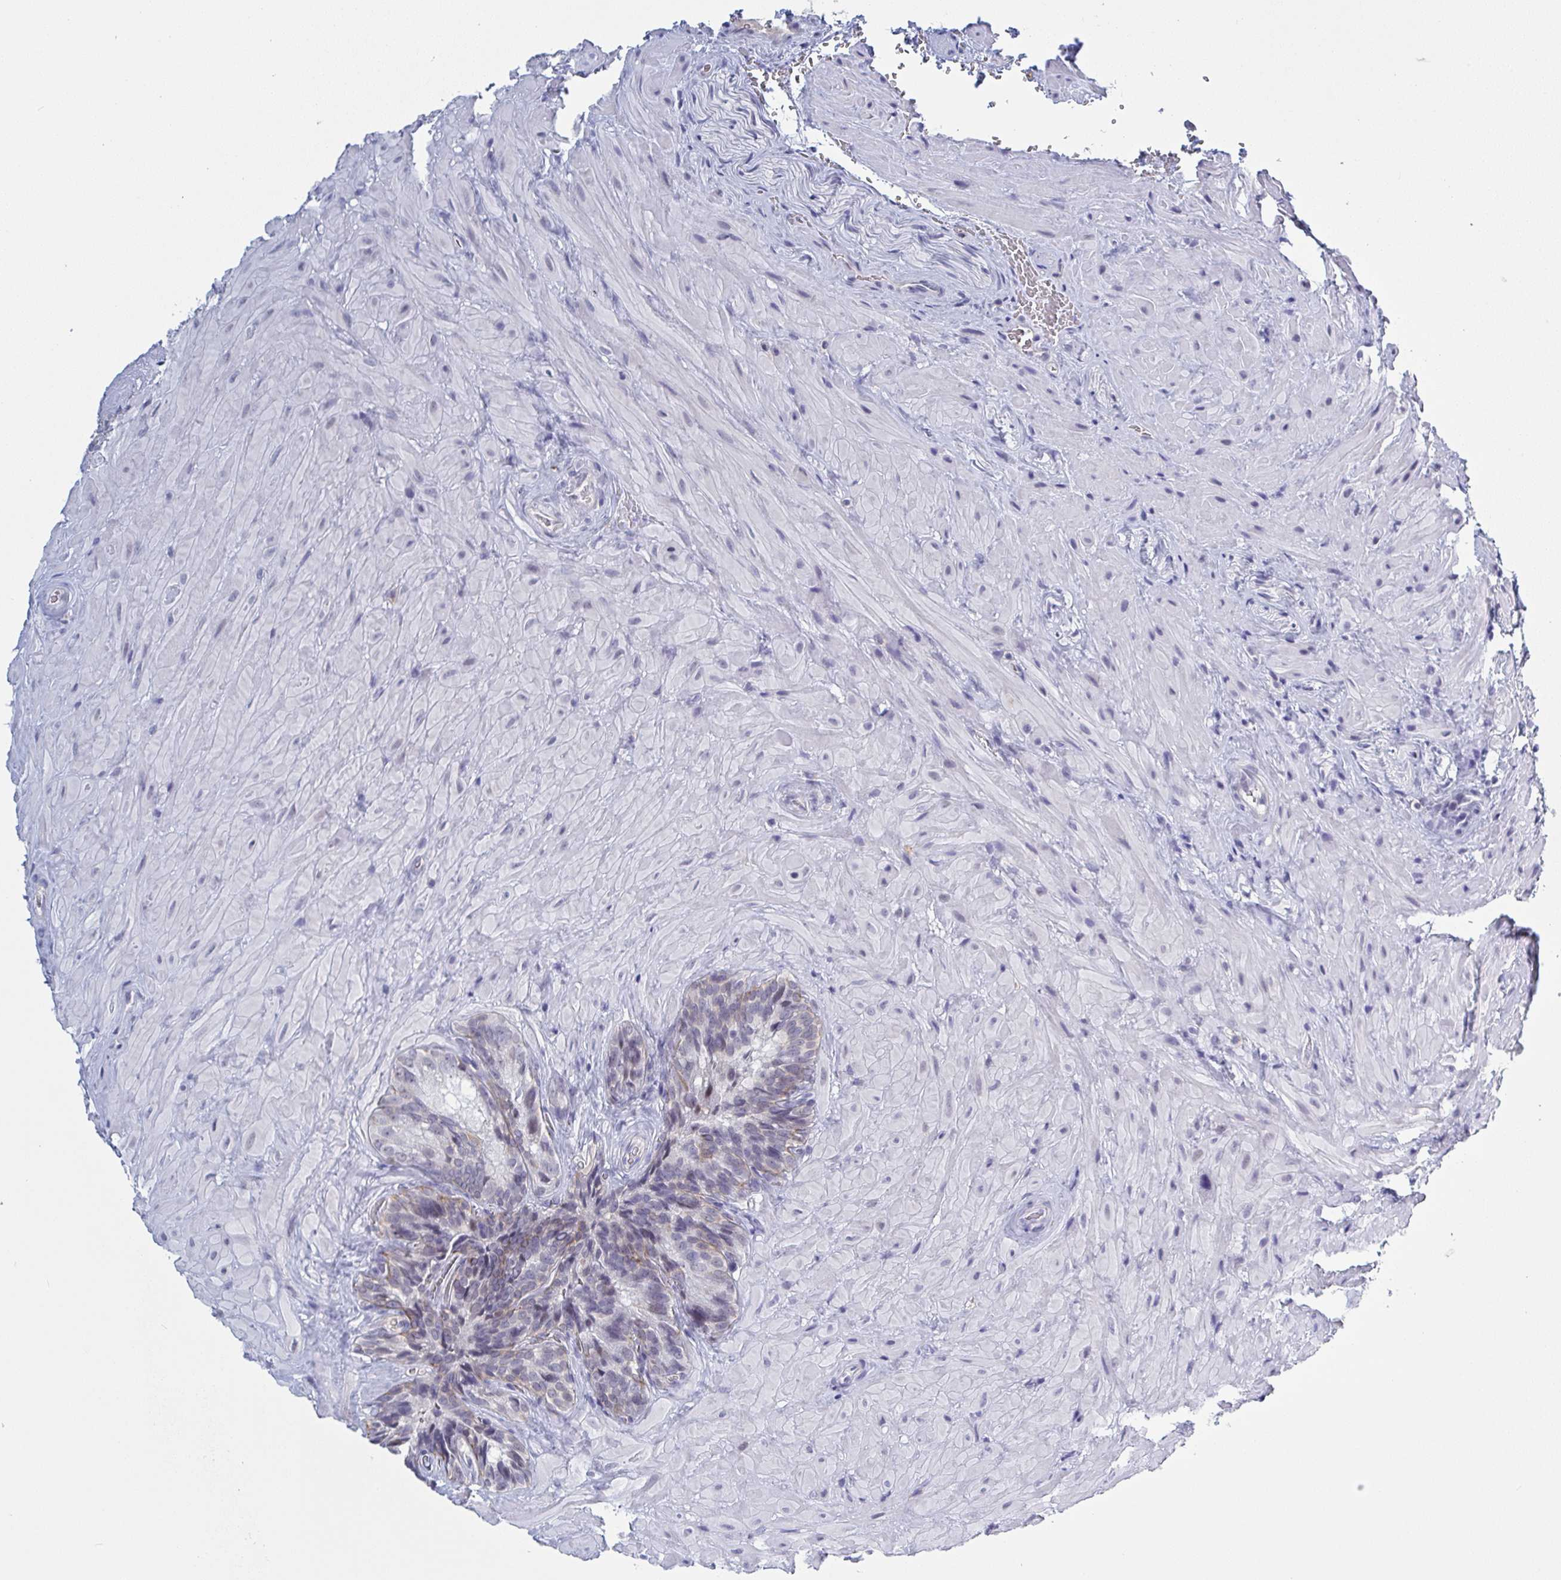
{"staining": {"intensity": "weak", "quantity": "<25%", "location": "cytoplasmic/membranous"}, "tissue": "seminal vesicle", "cell_type": "Glandular cells", "image_type": "normal", "snomed": [{"axis": "morphology", "description": "Normal tissue, NOS"}, {"axis": "topography", "description": "Seminal veicle"}], "caption": "This is an IHC micrograph of unremarkable seminal vesicle. There is no positivity in glandular cells.", "gene": "KDM4D", "patient": {"sex": "male", "age": 47}}